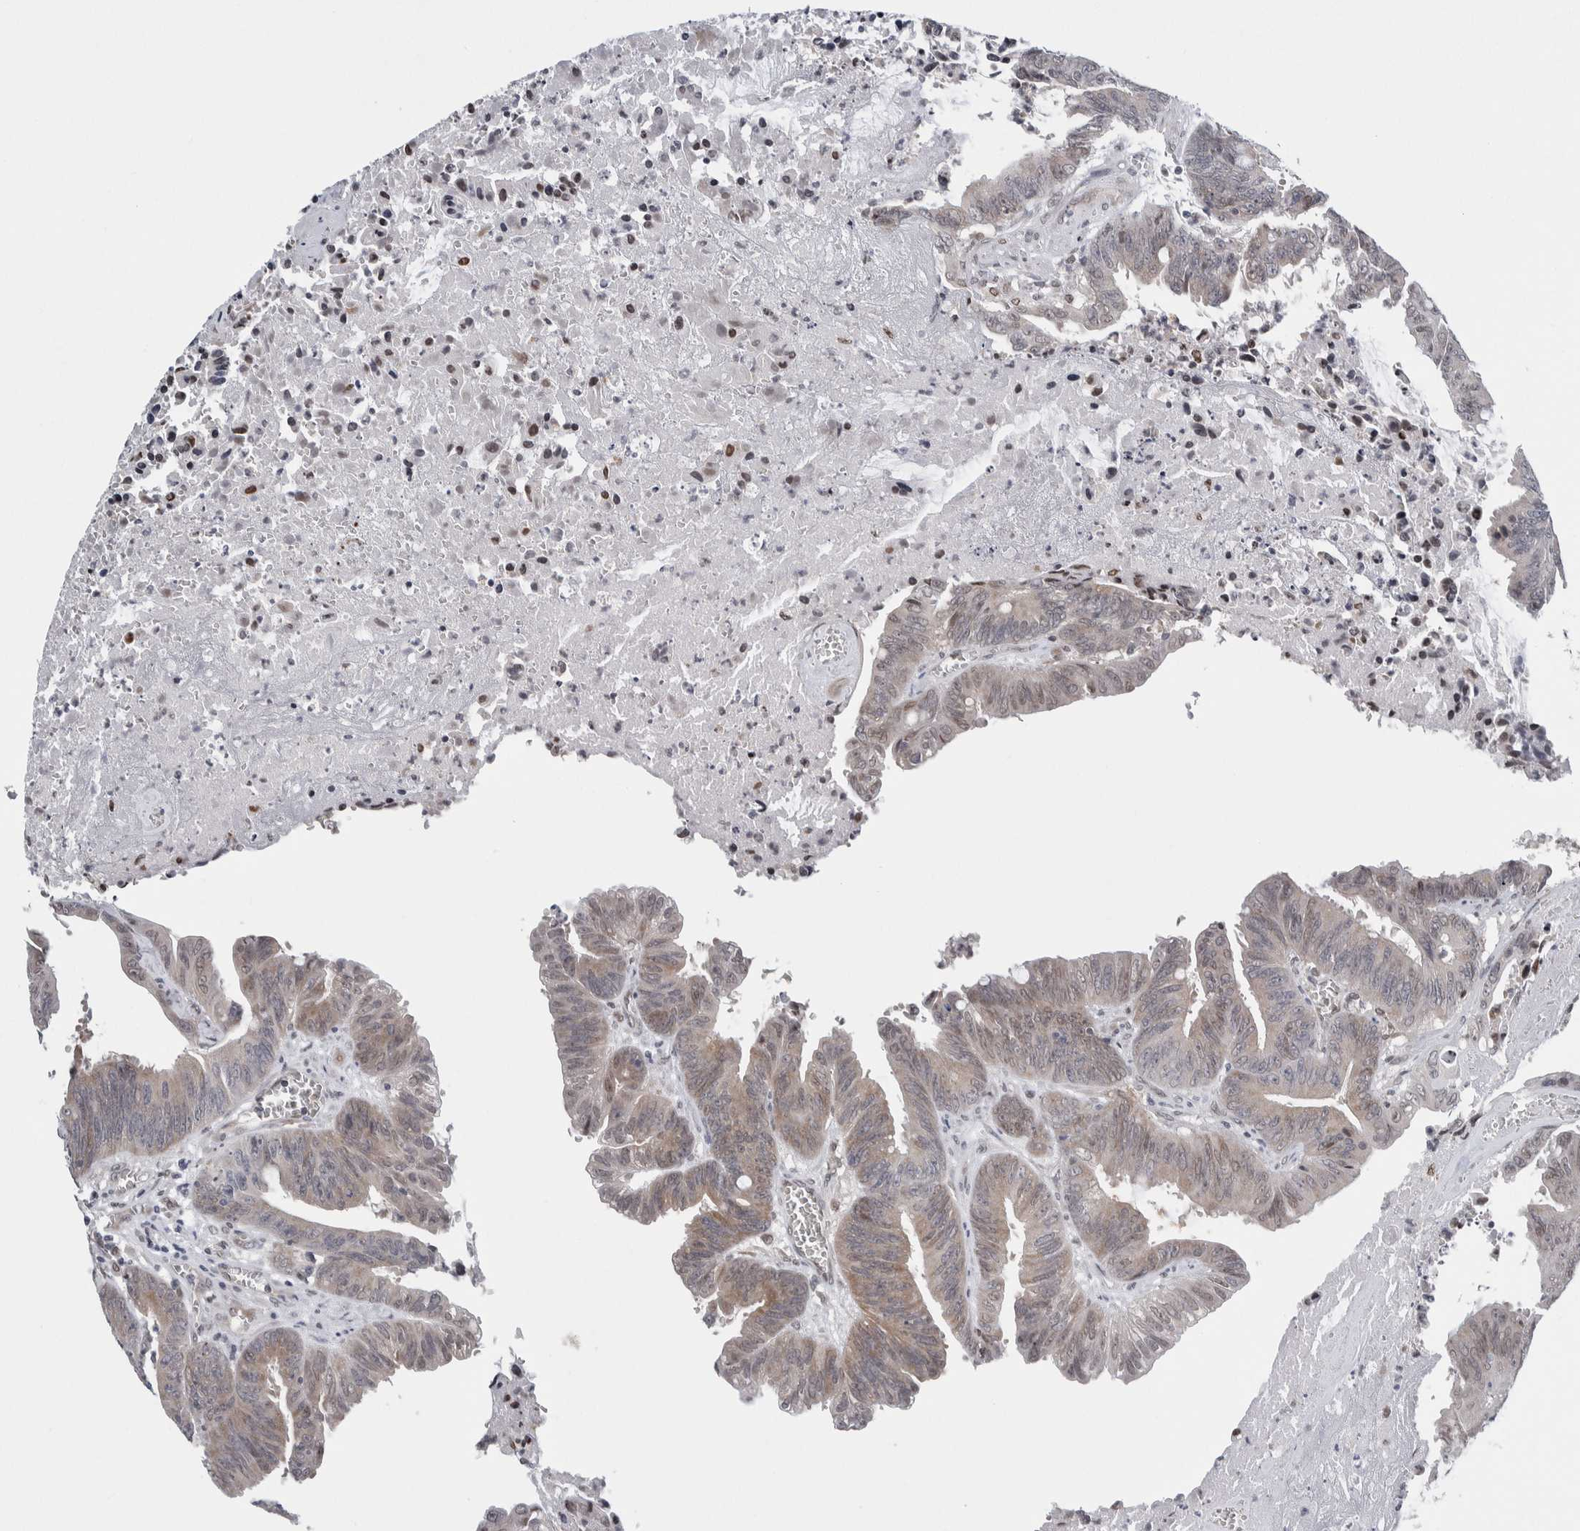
{"staining": {"intensity": "weak", "quantity": "<25%", "location": "cytoplasmic/membranous,nuclear"}, "tissue": "colorectal cancer", "cell_type": "Tumor cells", "image_type": "cancer", "snomed": [{"axis": "morphology", "description": "Adenocarcinoma, NOS"}, {"axis": "topography", "description": "Colon"}], "caption": "This is a photomicrograph of immunohistochemistry (IHC) staining of colorectal cancer (adenocarcinoma), which shows no staining in tumor cells.", "gene": "NEUROD1", "patient": {"sex": "male", "age": 45}}